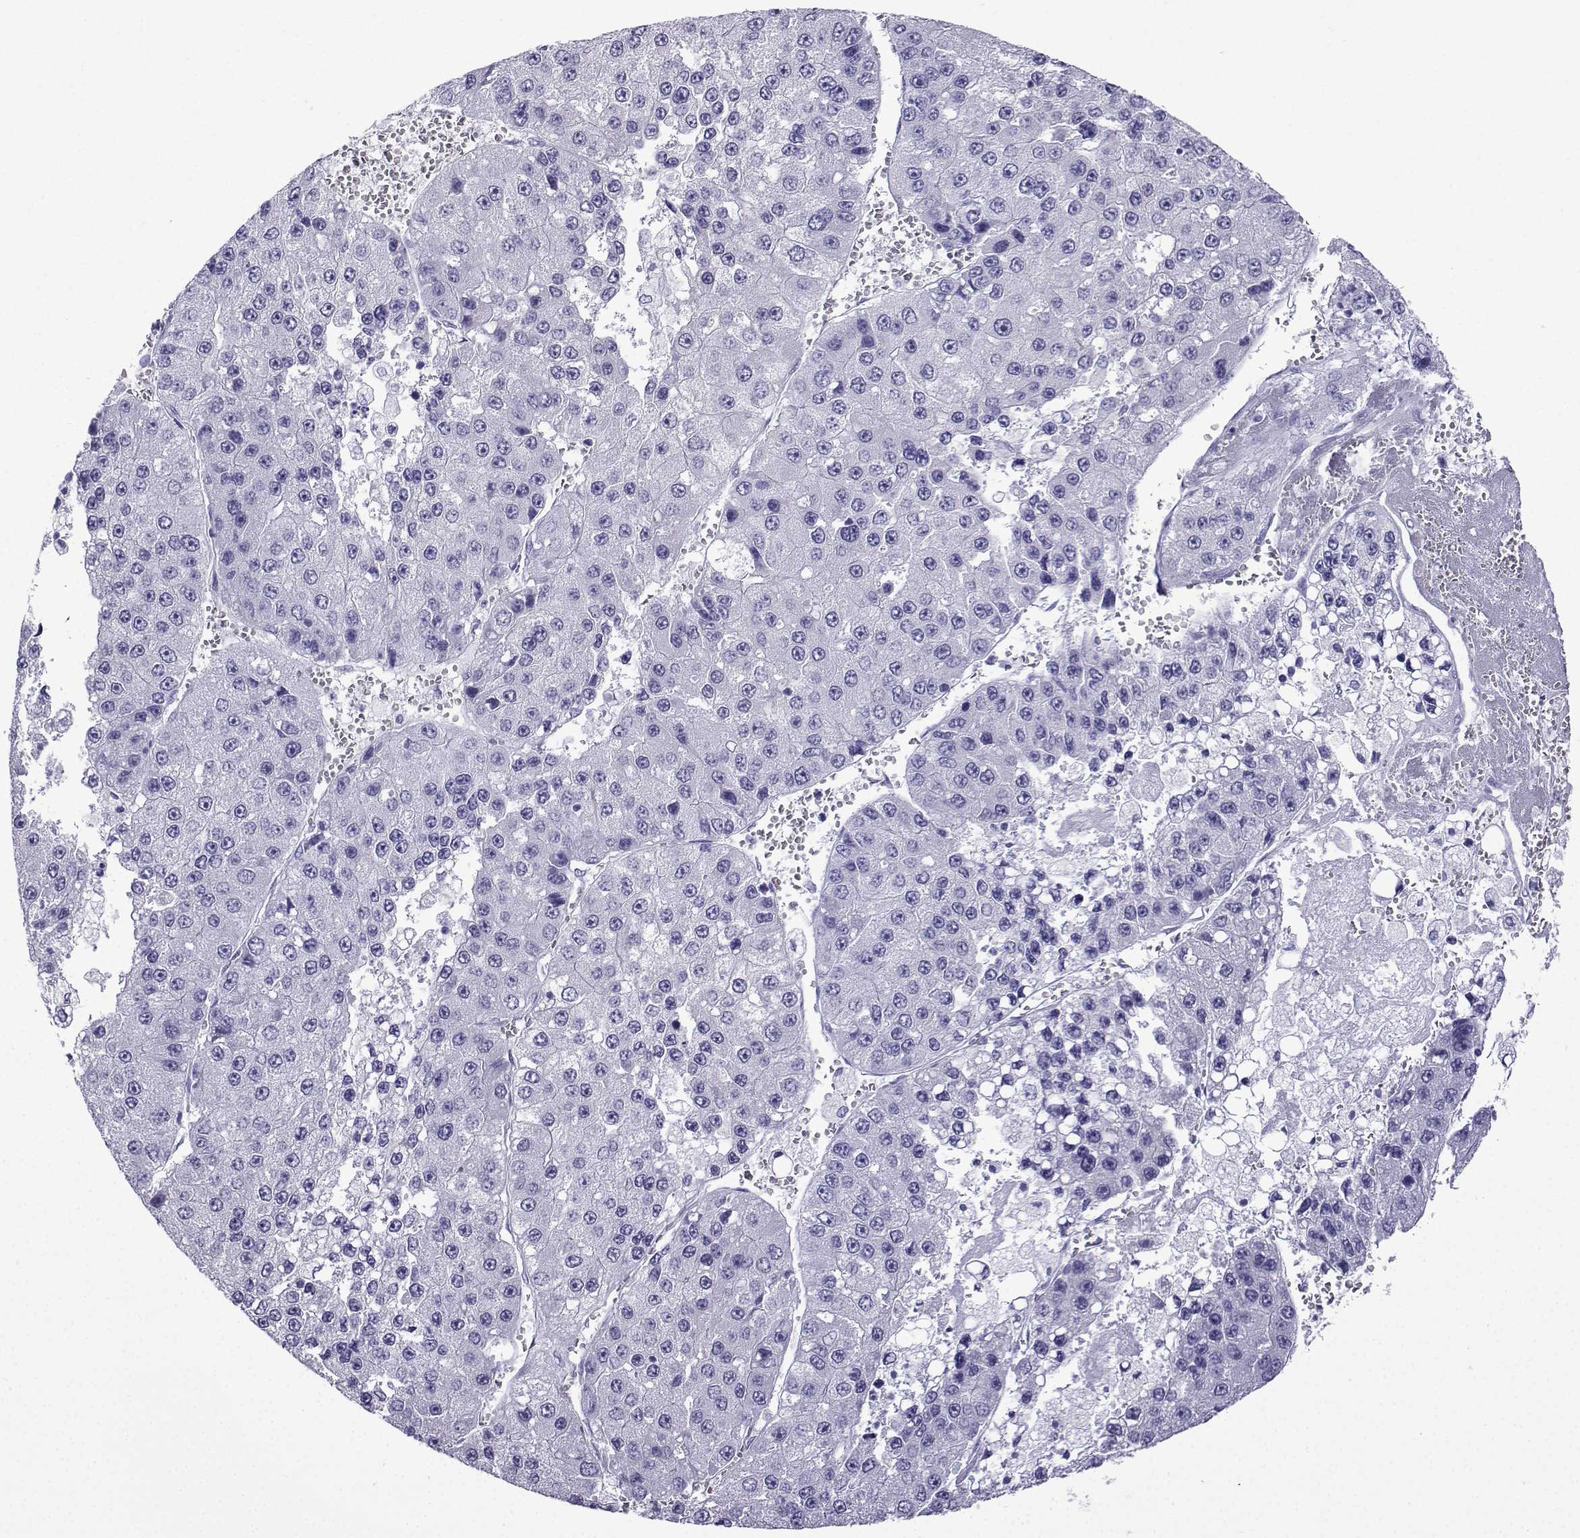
{"staining": {"intensity": "negative", "quantity": "none", "location": "none"}, "tissue": "liver cancer", "cell_type": "Tumor cells", "image_type": "cancer", "snomed": [{"axis": "morphology", "description": "Carcinoma, Hepatocellular, NOS"}, {"axis": "topography", "description": "Liver"}], "caption": "Tumor cells show no significant expression in liver hepatocellular carcinoma.", "gene": "KCNF1", "patient": {"sex": "female", "age": 73}}